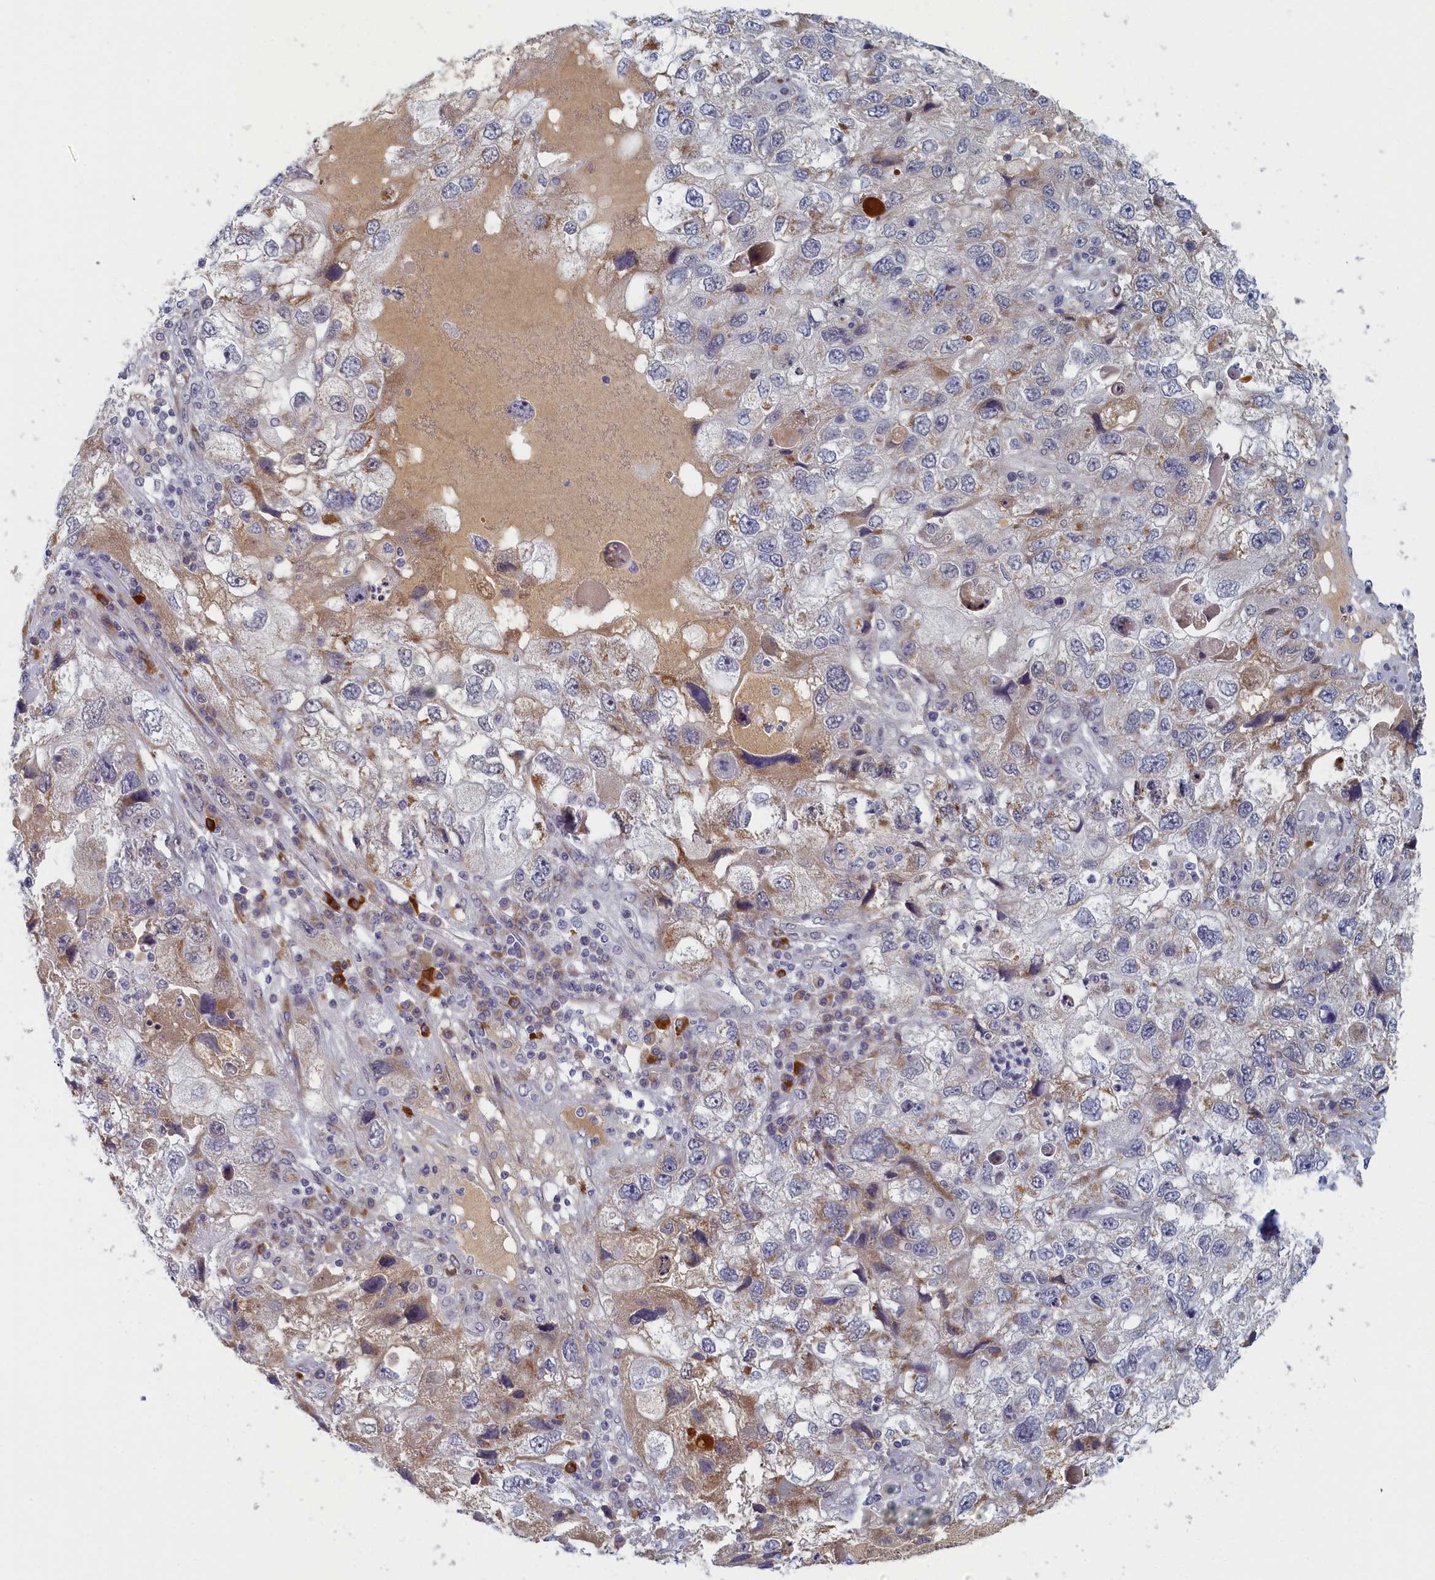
{"staining": {"intensity": "weak", "quantity": "<25%", "location": "cytoplasmic/membranous"}, "tissue": "endometrial cancer", "cell_type": "Tumor cells", "image_type": "cancer", "snomed": [{"axis": "morphology", "description": "Adenocarcinoma, NOS"}, {"axis": "topography", "description": "Endometrium"}], "caption": "Tumor cells show no significant protein expression in endometrial cancer.", "gene": "DNAJC17", "patient": {"sex": "female", "age": 49}}